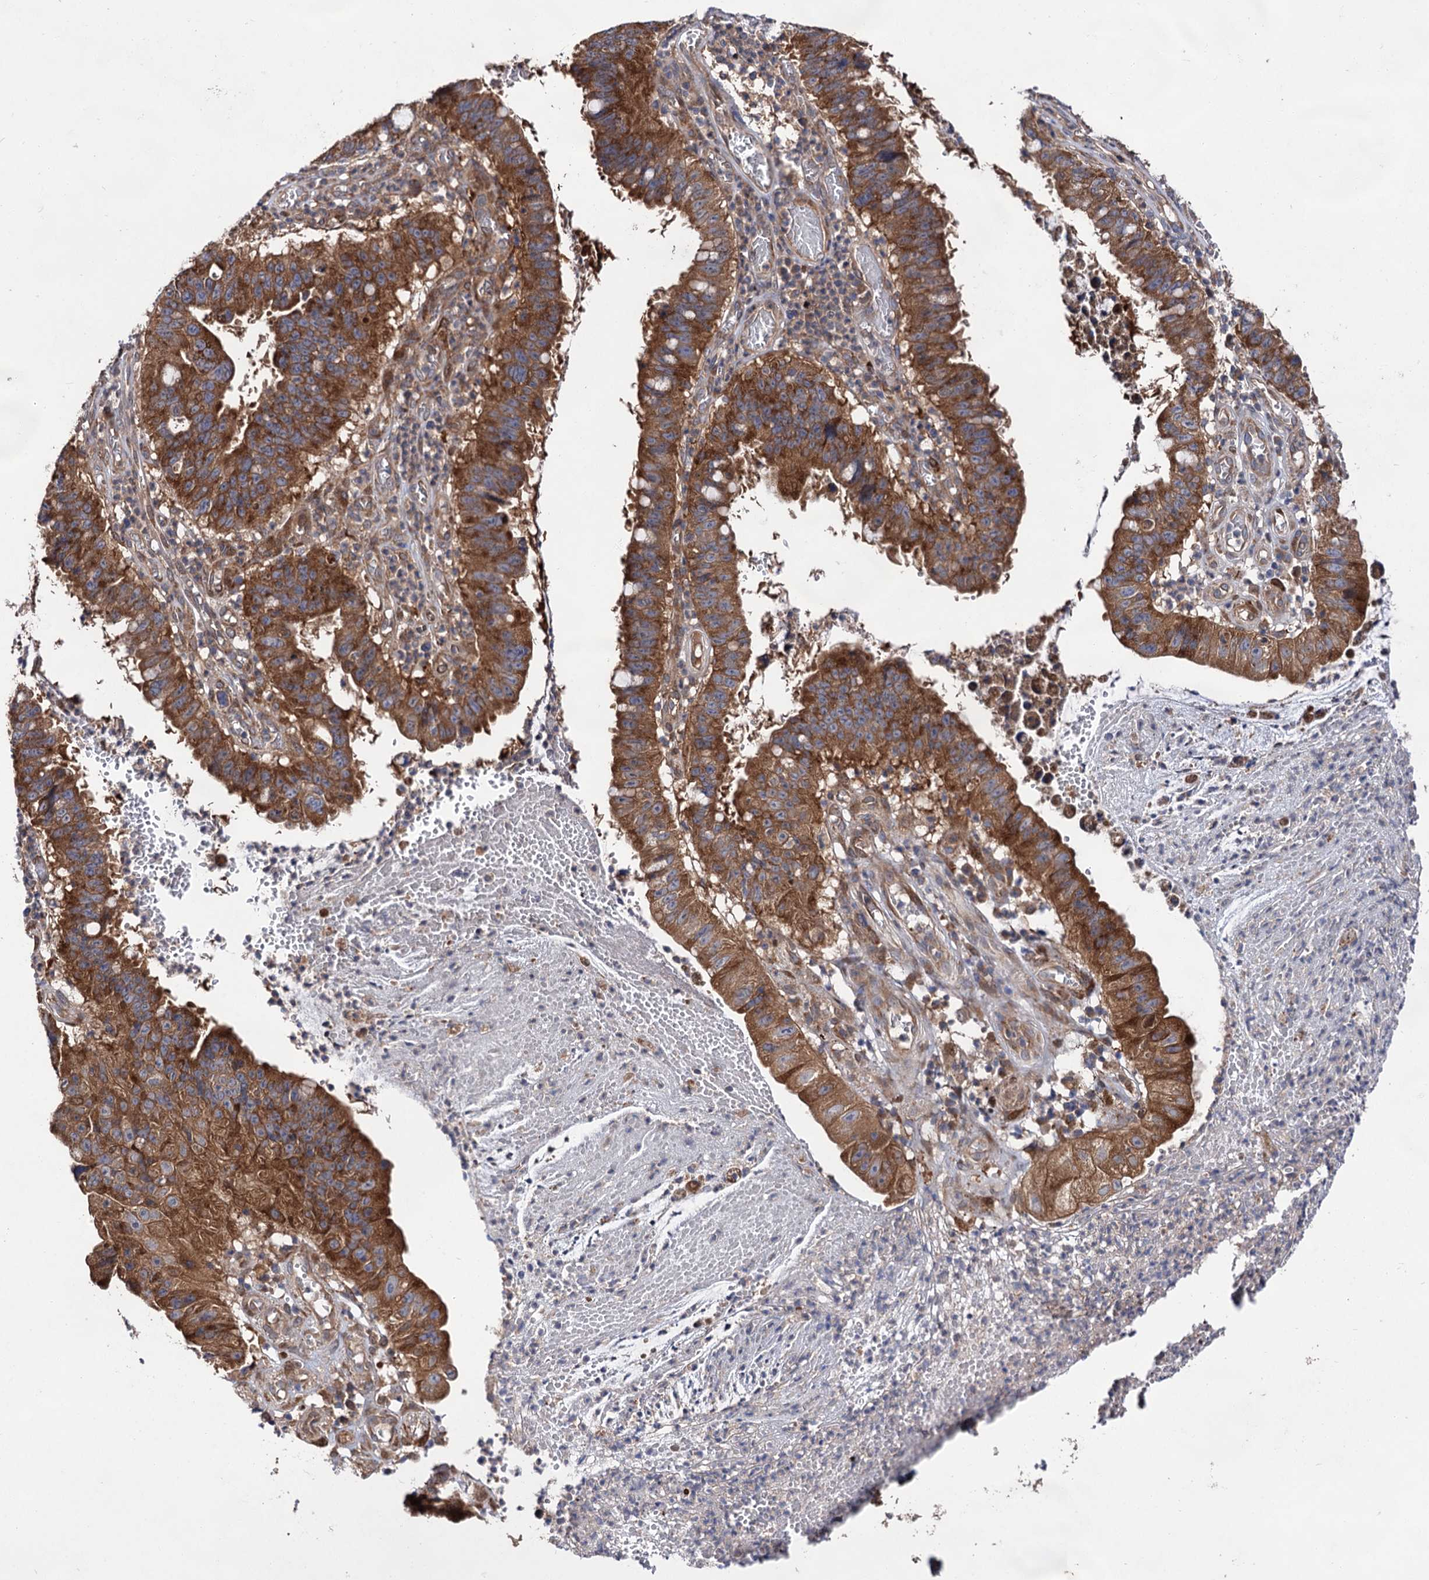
{"staining": {"intensity": "strong", "quantity": ">75%", "location": "cytoplasmic/membranous"}, "tissue": "stomach cancer", "cell_type": "Tumor cells", "image_type": "cancer", "snomed": [{"axis": "morphology", "description": "Adenocarcinoma, NOS"}, {"axis": "topography", "description": "Stomach"}], "caption": "Stomach adenocarcinoma stained with a brown dye displays strong cytoplasmic/membranous positive expression in approximately >75% of tumor cells.", "gene": "NAA25", "patient": {"sex": "male", "age": 59}}